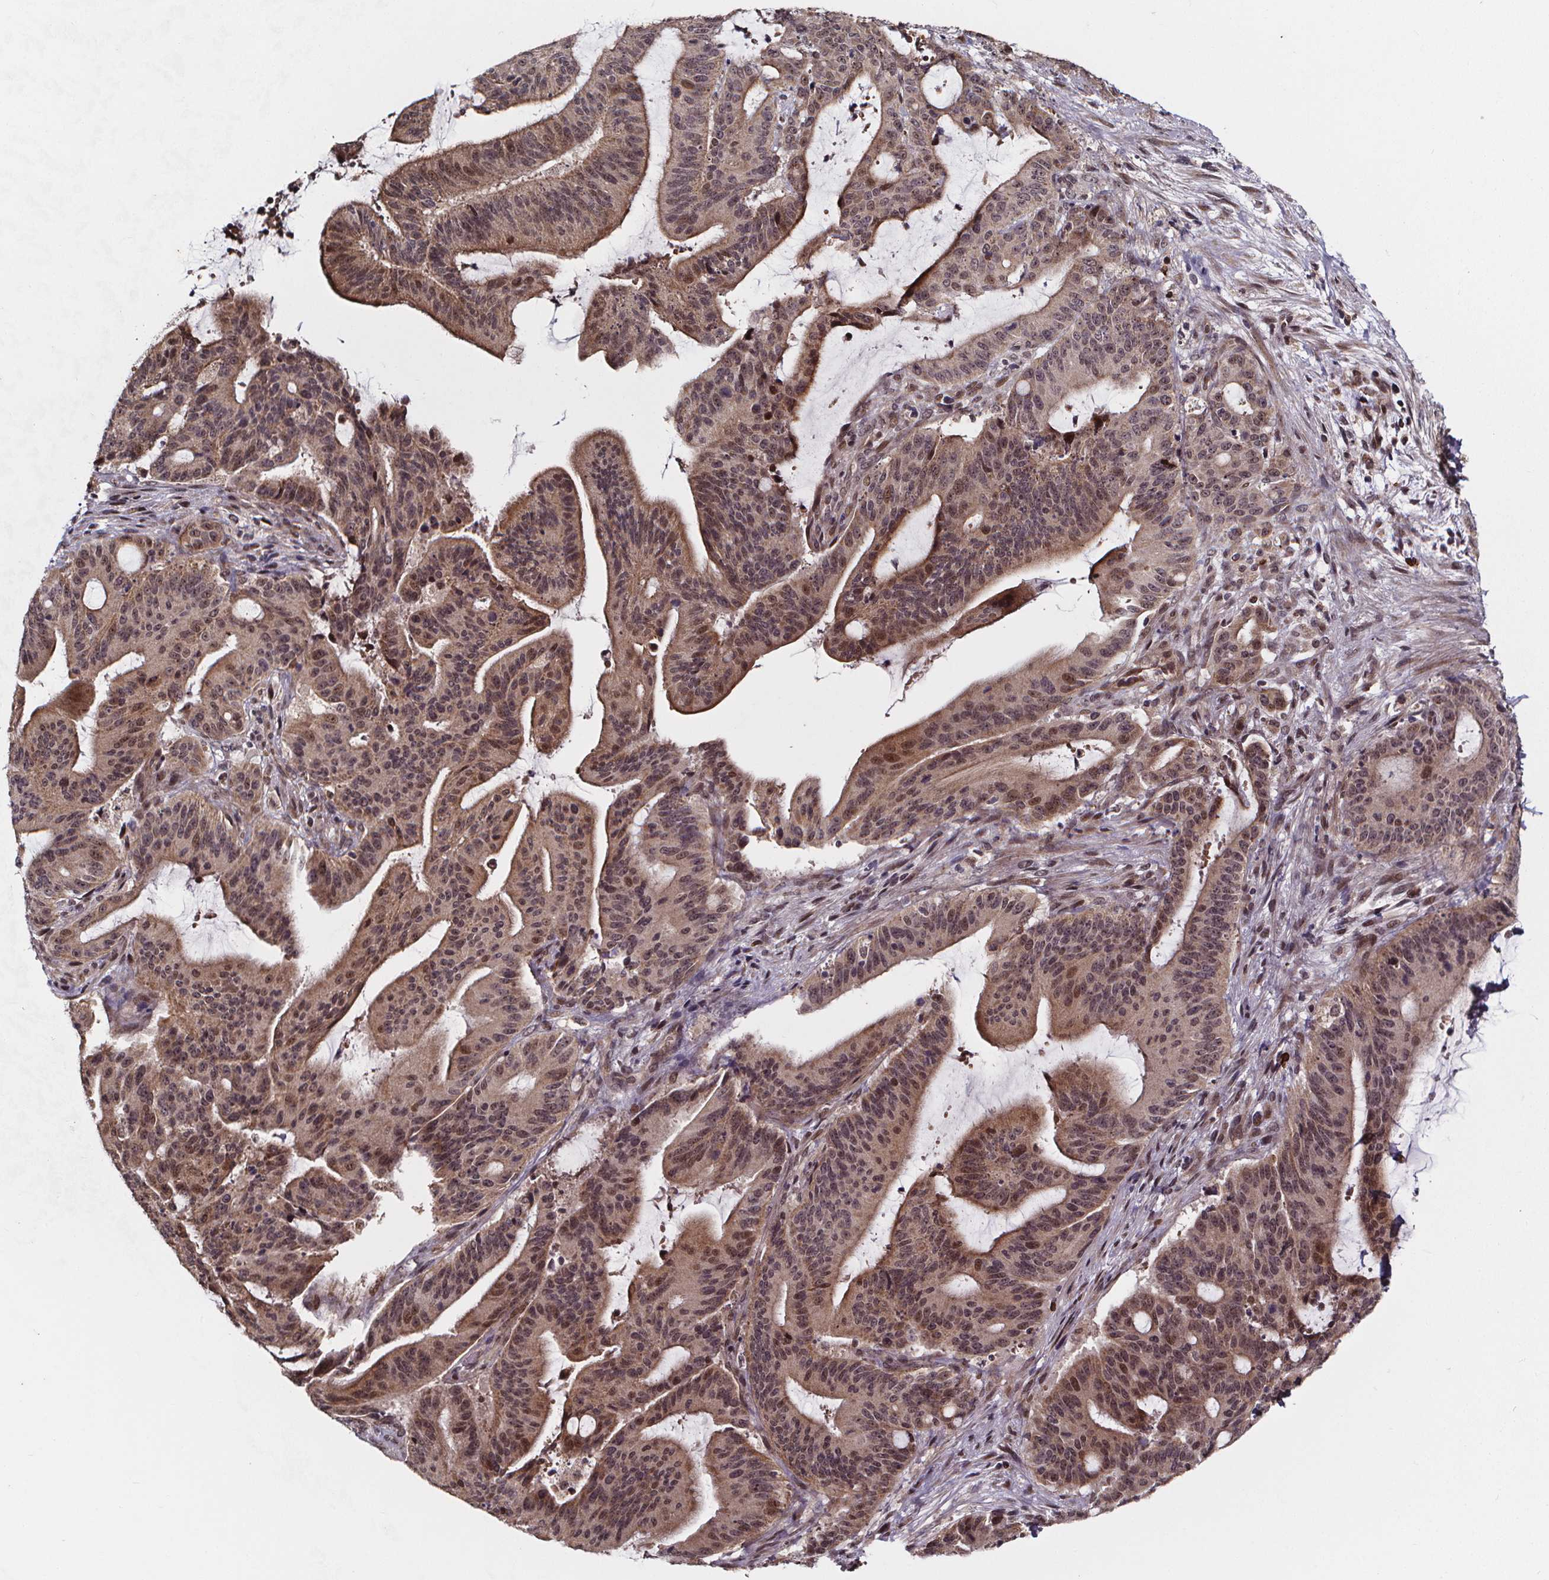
{"staining": {"intensity": "weak", "quantity": ">75%", "location": "cytoplasmic/membranous,nuclear"}, "tissue": "liver cancer", "cell_type": "Tumor cells", "image_type": "cancer", "snomed": [{"axis": "morphology", "description": "Cholangiocarcinoma"}, {"axis": "topography", "description": "Liver"}], "caption": "Immunohistochemistry staining of cholangiocarcinoma (liver), which displays low levels of weak cytoplasmic/membranous and nuclear positivity in about >75% of tumor cells indicating weak cytoplasmic/membranous and nuclear protein staining. The staining was performed using DAB (brown) for protein detection and nuclei were counterstained in hematoxylin (blue).", "gene": "DDIT3", "patient": {"sex": "female", "age": 73}}